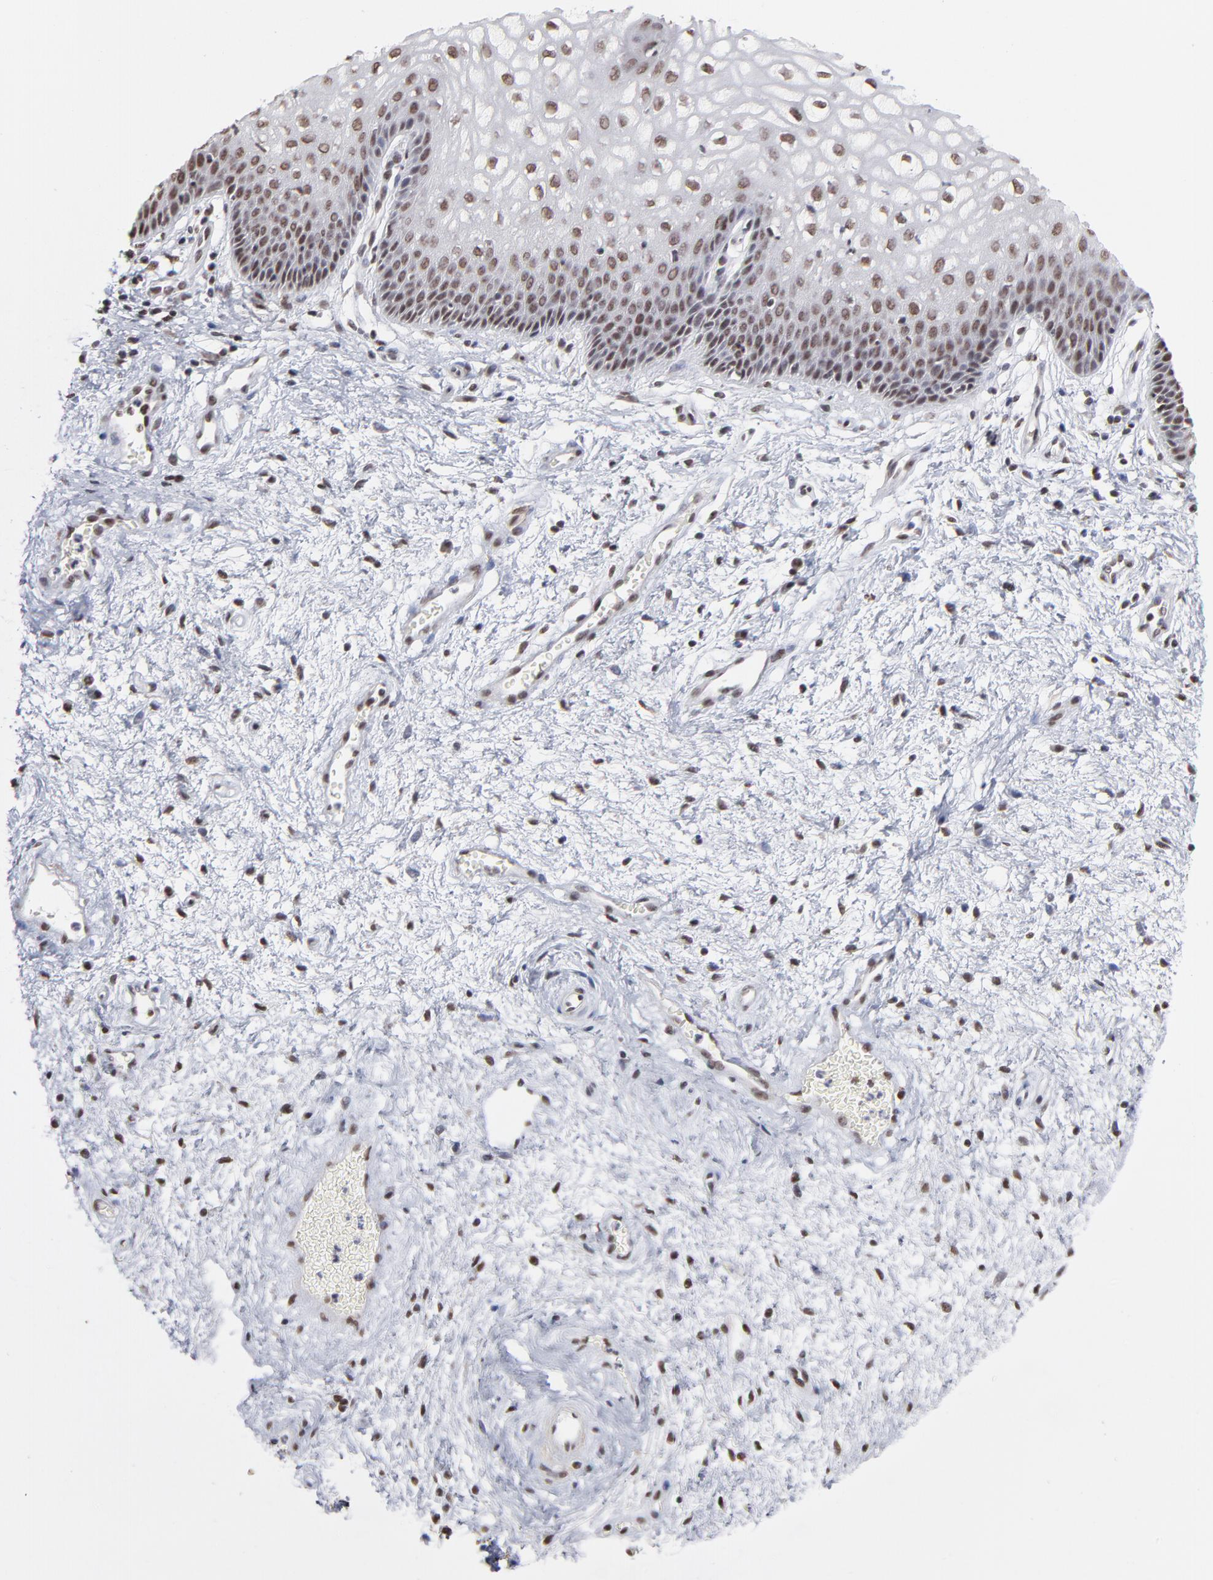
{"staining": {"intensity": "moderate", "quantity": ">75%", "location": "nuclear"}, "tissue": "vagina", "cell_type": "Squamous epithelial cells", "image_type": "normal", "snomed": [{"axis": "morphology", "description": "Normal tissue, NOS"}, {"axis": "topography", "description": "Vagina"}], "caption": "Moderate nuclear staining for a protein is identified in about >75% of squamous epithelial cells of benign vagina using immunohistochemistry.", "gene": "ZNF3", "patient": {"sex": "female", "age": 34}}